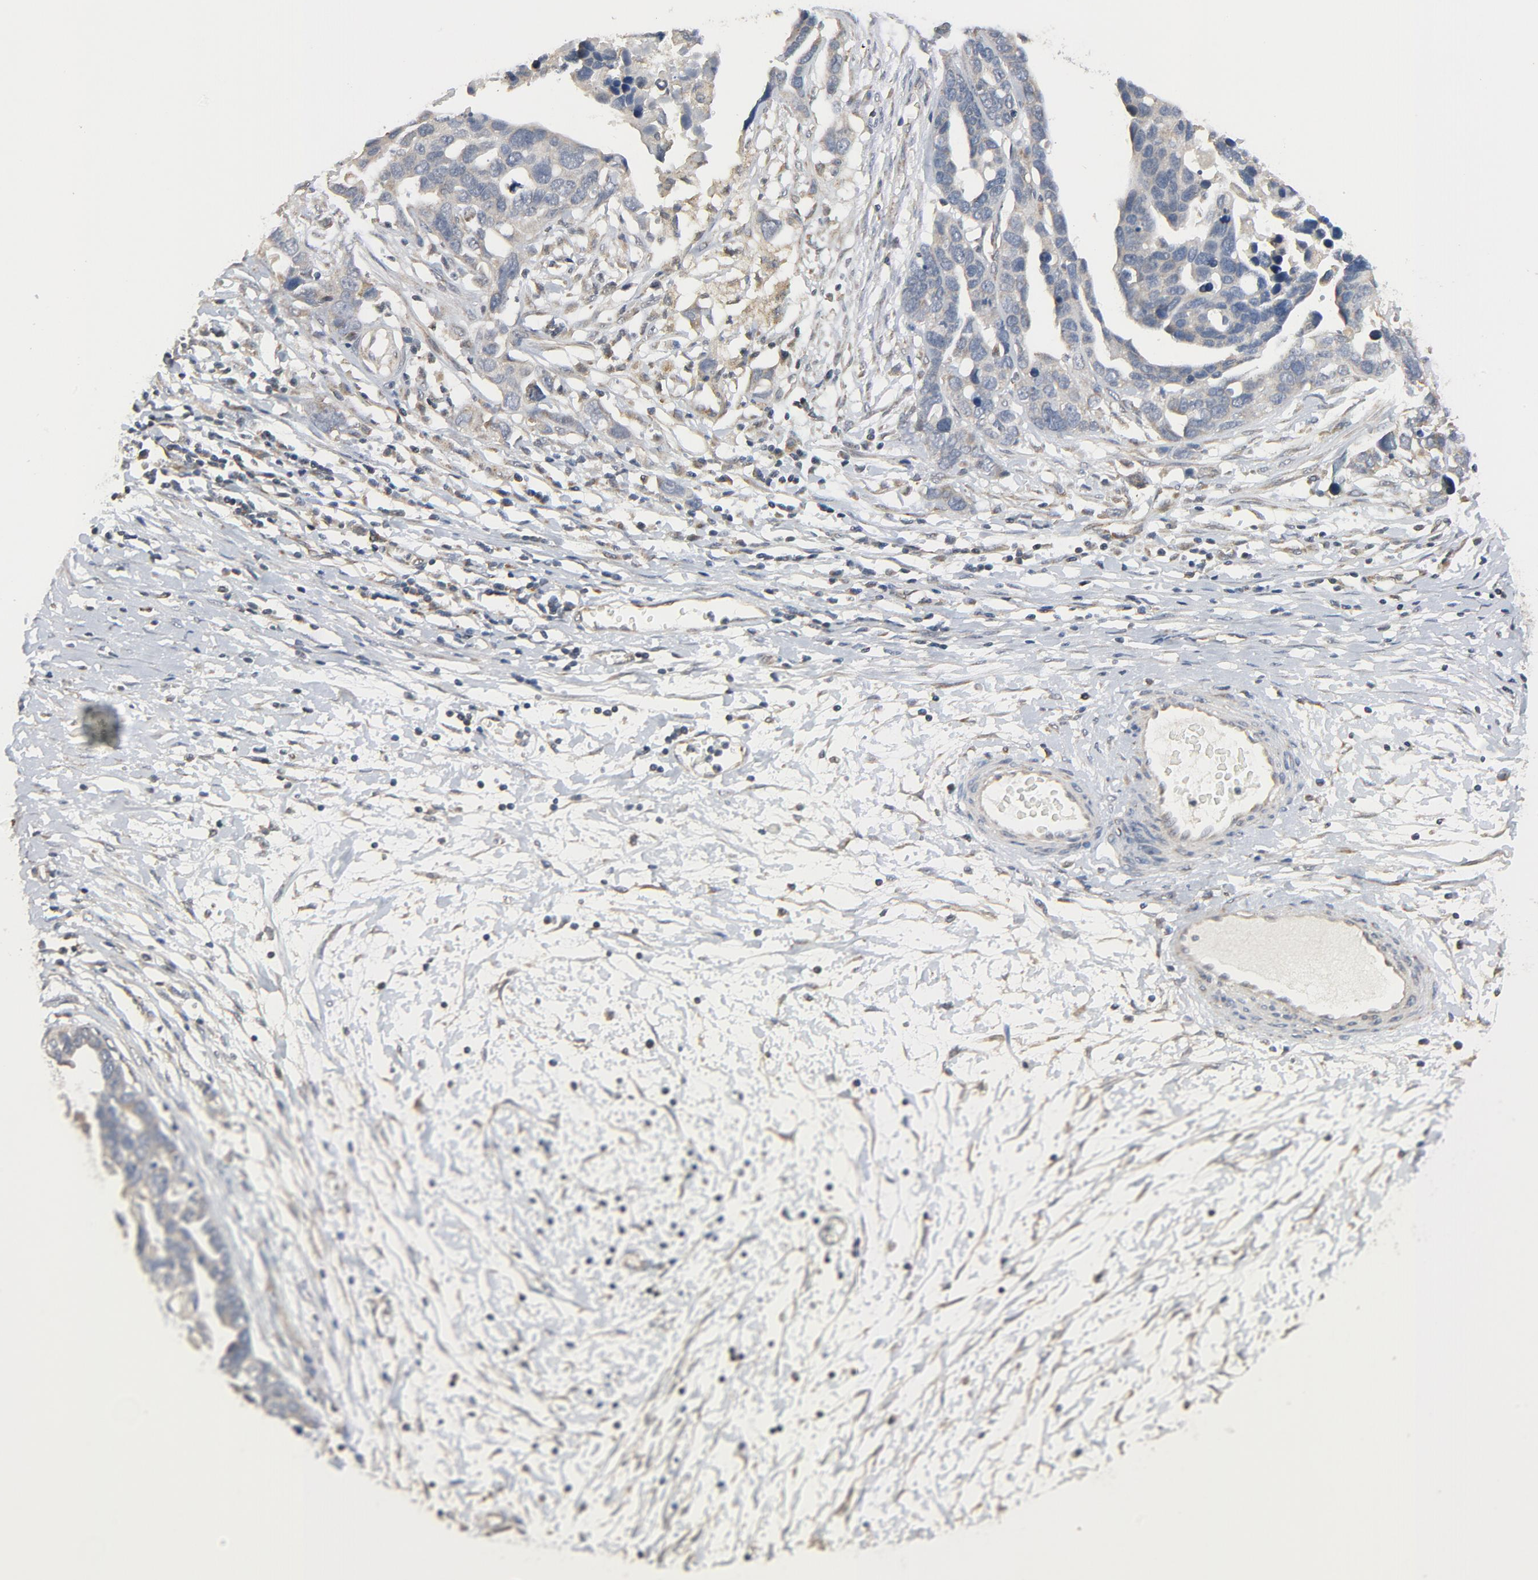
{"staining": {"intensity": "weak", "quantity": "25%-75%", "location": "cytoplasmic/membranous"}, "tissue": "ovarian cancer", "cell_type": "Tumor cells", "image_type": "cancer", "snomed": [{"axis": "morphology", "description": "Cystadenocarcinoma, serous, NOS"}, {"axis": "topography", "description": "Ovary"}], "caption": "Ovarian cancer stained with a protein marker reveals weak staining in tumor cells.", "gene": "C14orf119", "patient": {"sex": "female", "age": 54}}